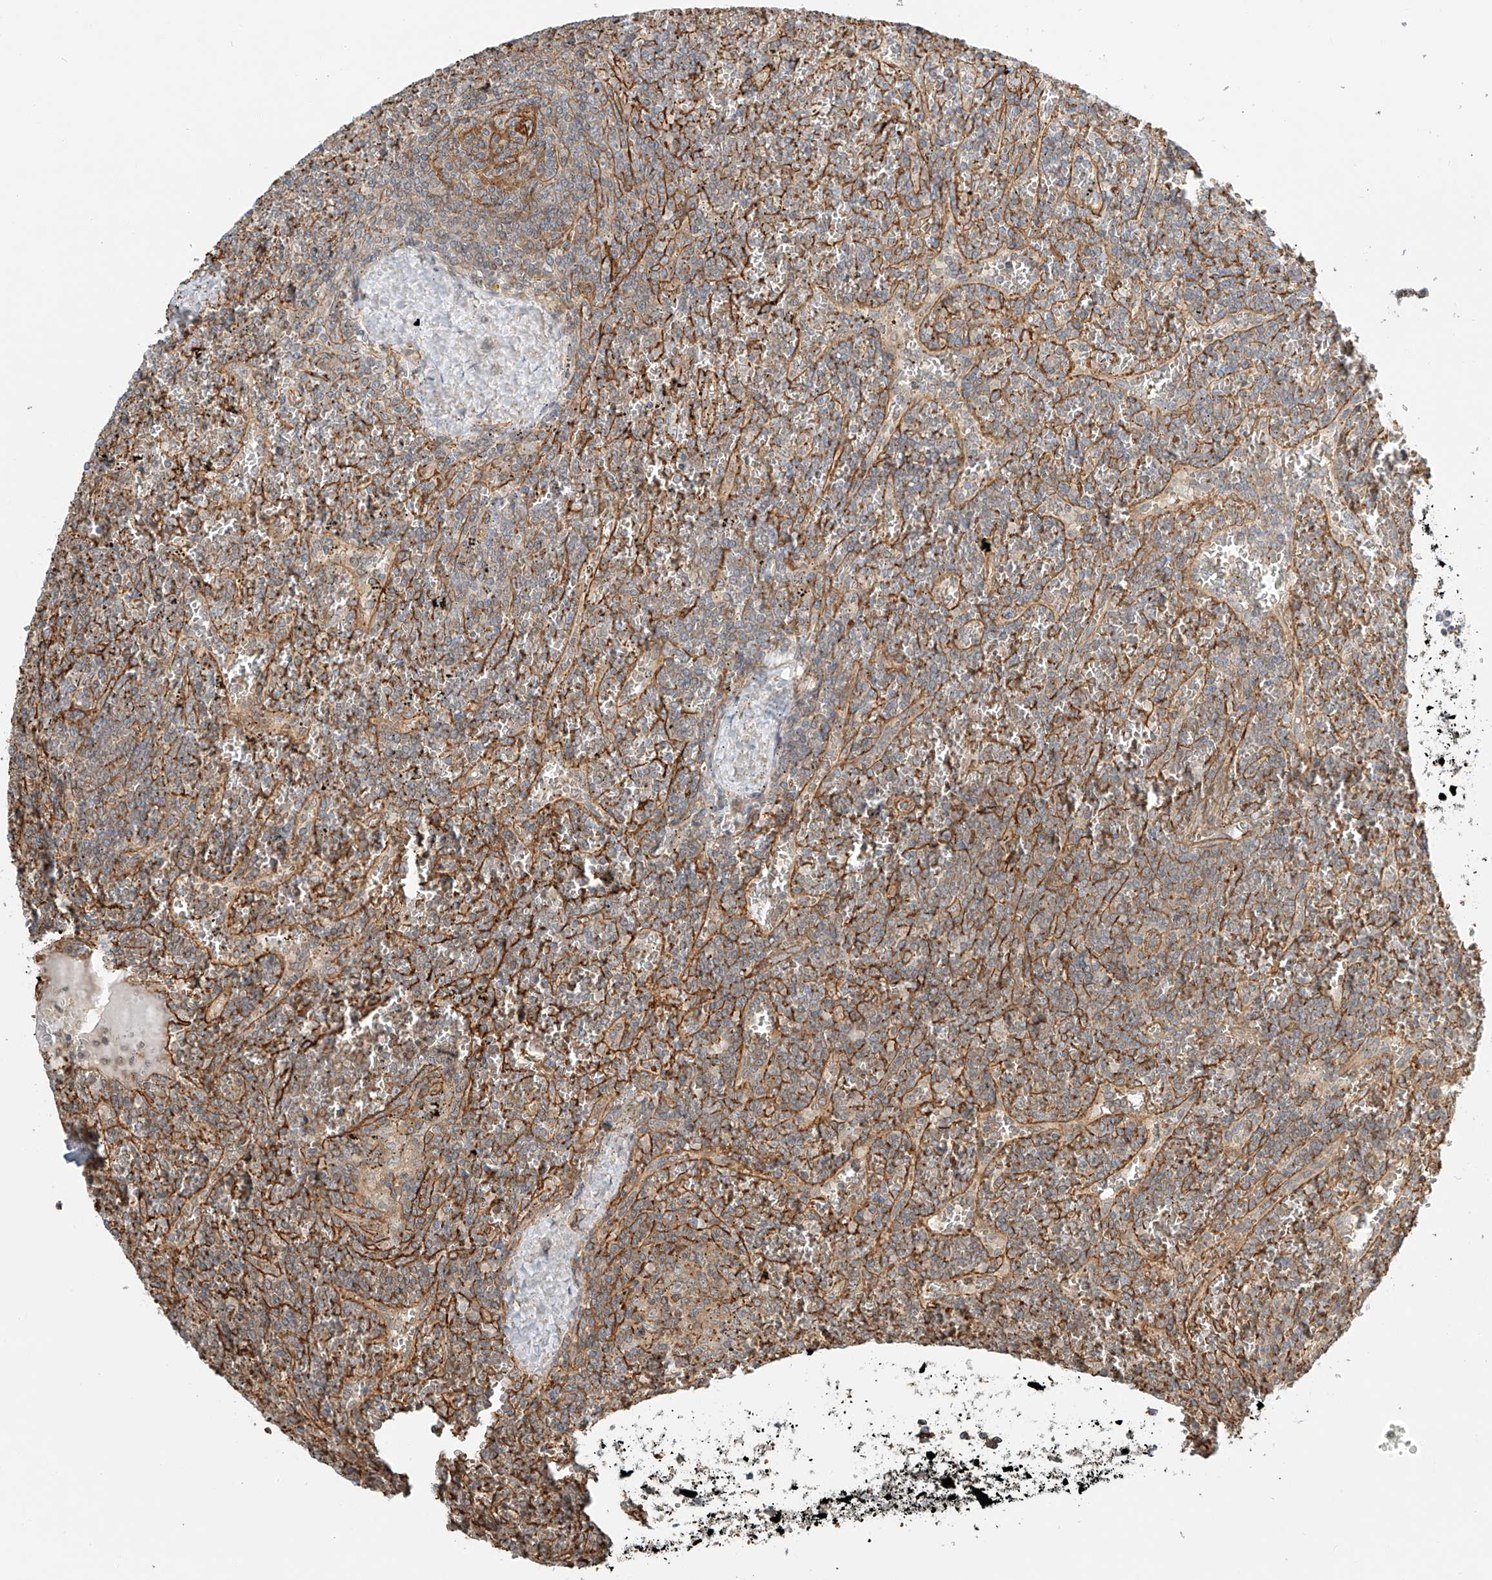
{"staining": {"intensity": "weak", "quantity": "25%-75%", "location": "cytoplasmic/membranous"}, "tissue": "lymphoma", "cell_type": "Tumor cells", "image_type": "cancer", "snomed": [{"axis": "morphology", "description": "Malignant lymphoma, non-Hodgkin's type, Low grade"}, {"axis": "topography", "description": "Spleen"}], "caption": "Immunohistochemical staining of lymphoma displays low levels of weak cytoplasmic/membranous positivity in approximately 25%-75% of tumor cells.", "gene": "CSMD3", "patient": {"sex": "female", "age": 19}}